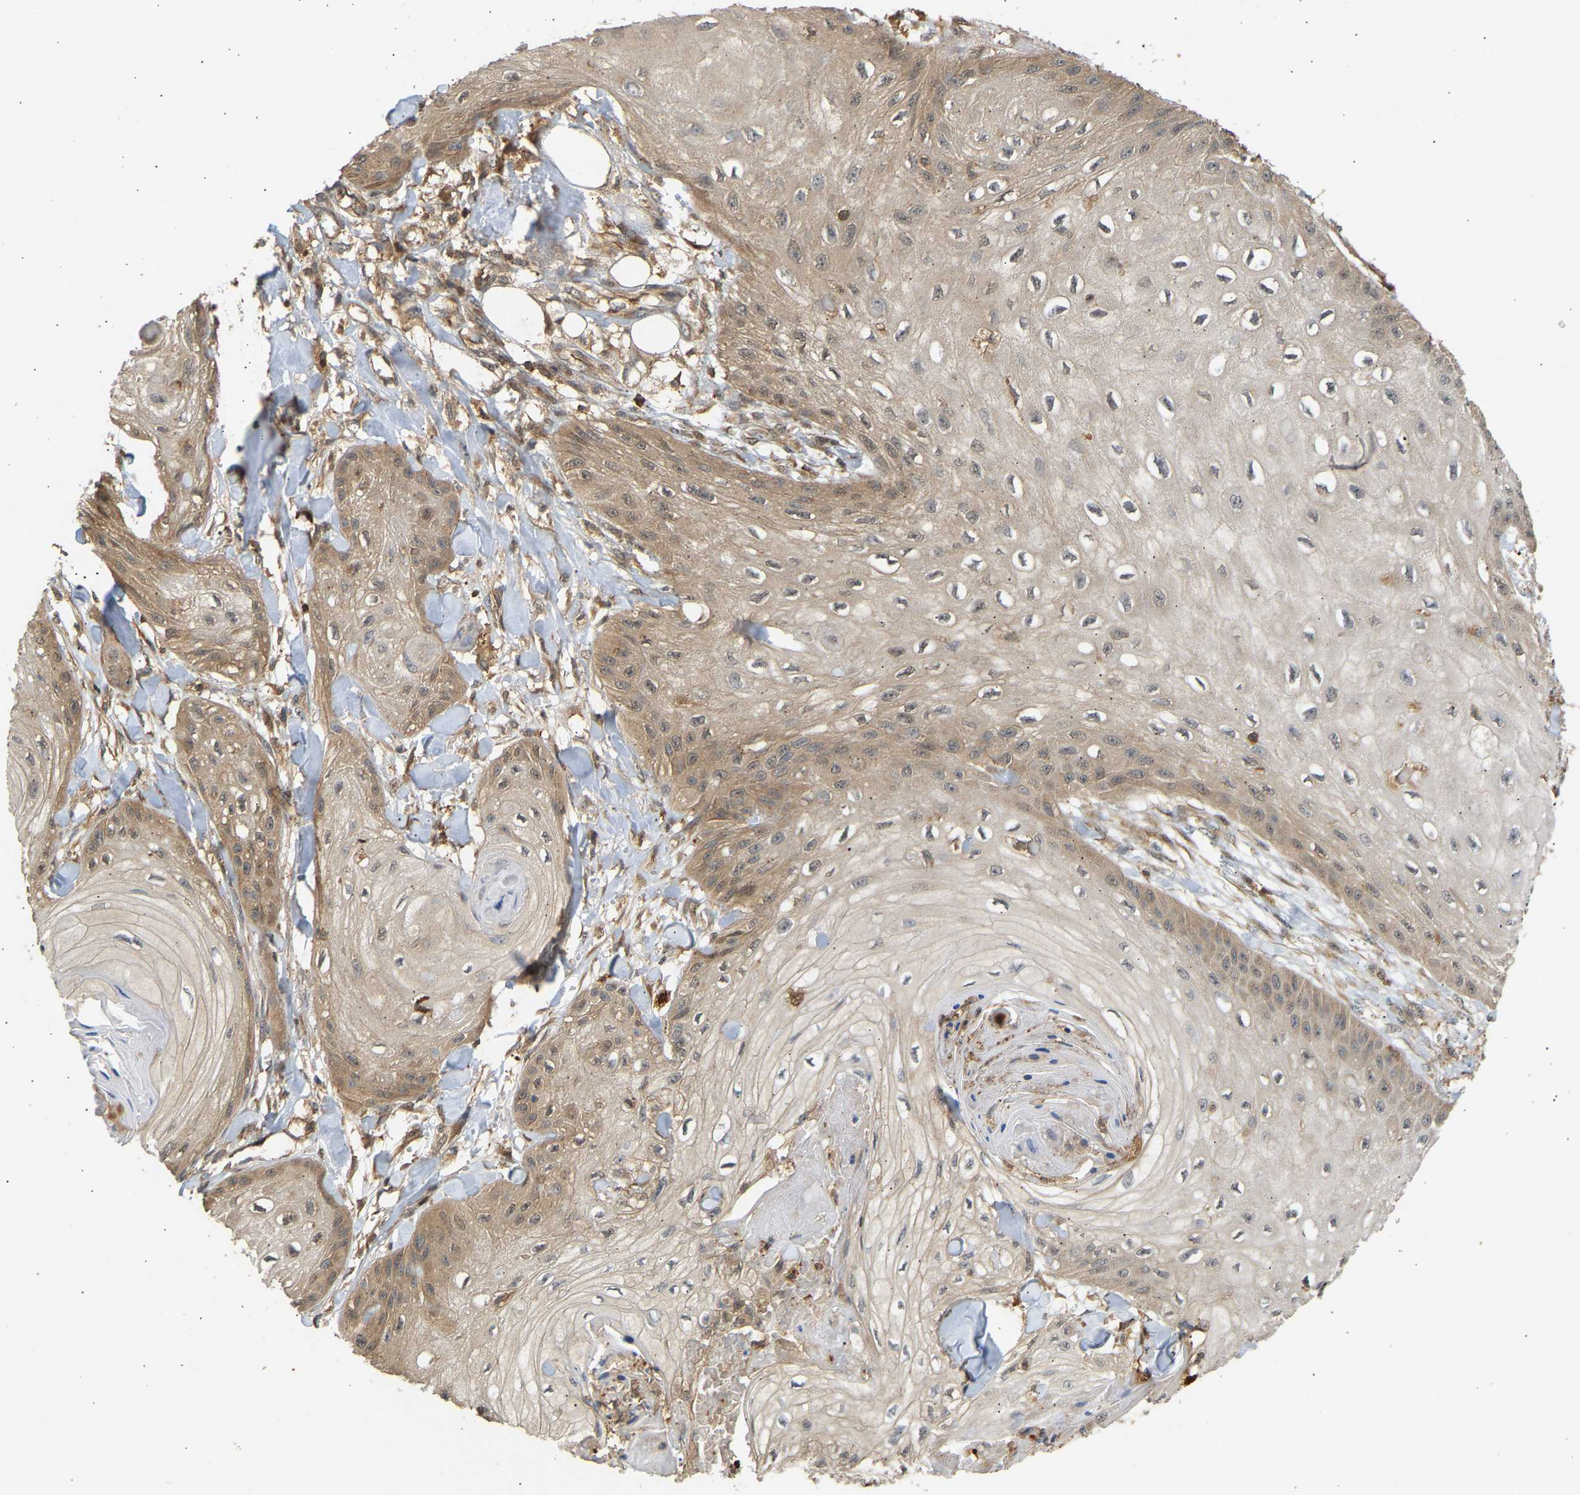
{"staining": {"intensity": "weak", "quantity": "25%-75%", "location": "cytoplasmic/membranous"}, "tissue": "skin cancer", "cell_type": "Tumor cells", "image_type": "cancer", "snomed": [{"axis": "morphology", "description": "Squamous cell carcinoma, NOS"}, {"axis": "topography", "description": "Skin"}], "caption": "Human squamous cell carcinoma (skin) stained with a brown dye shows weak cytoplasmic/membranous positive expression in about 25%-75% of tumor cells.", "gene": "GOPC", "patient": {"sex": "male", "age": 74}}